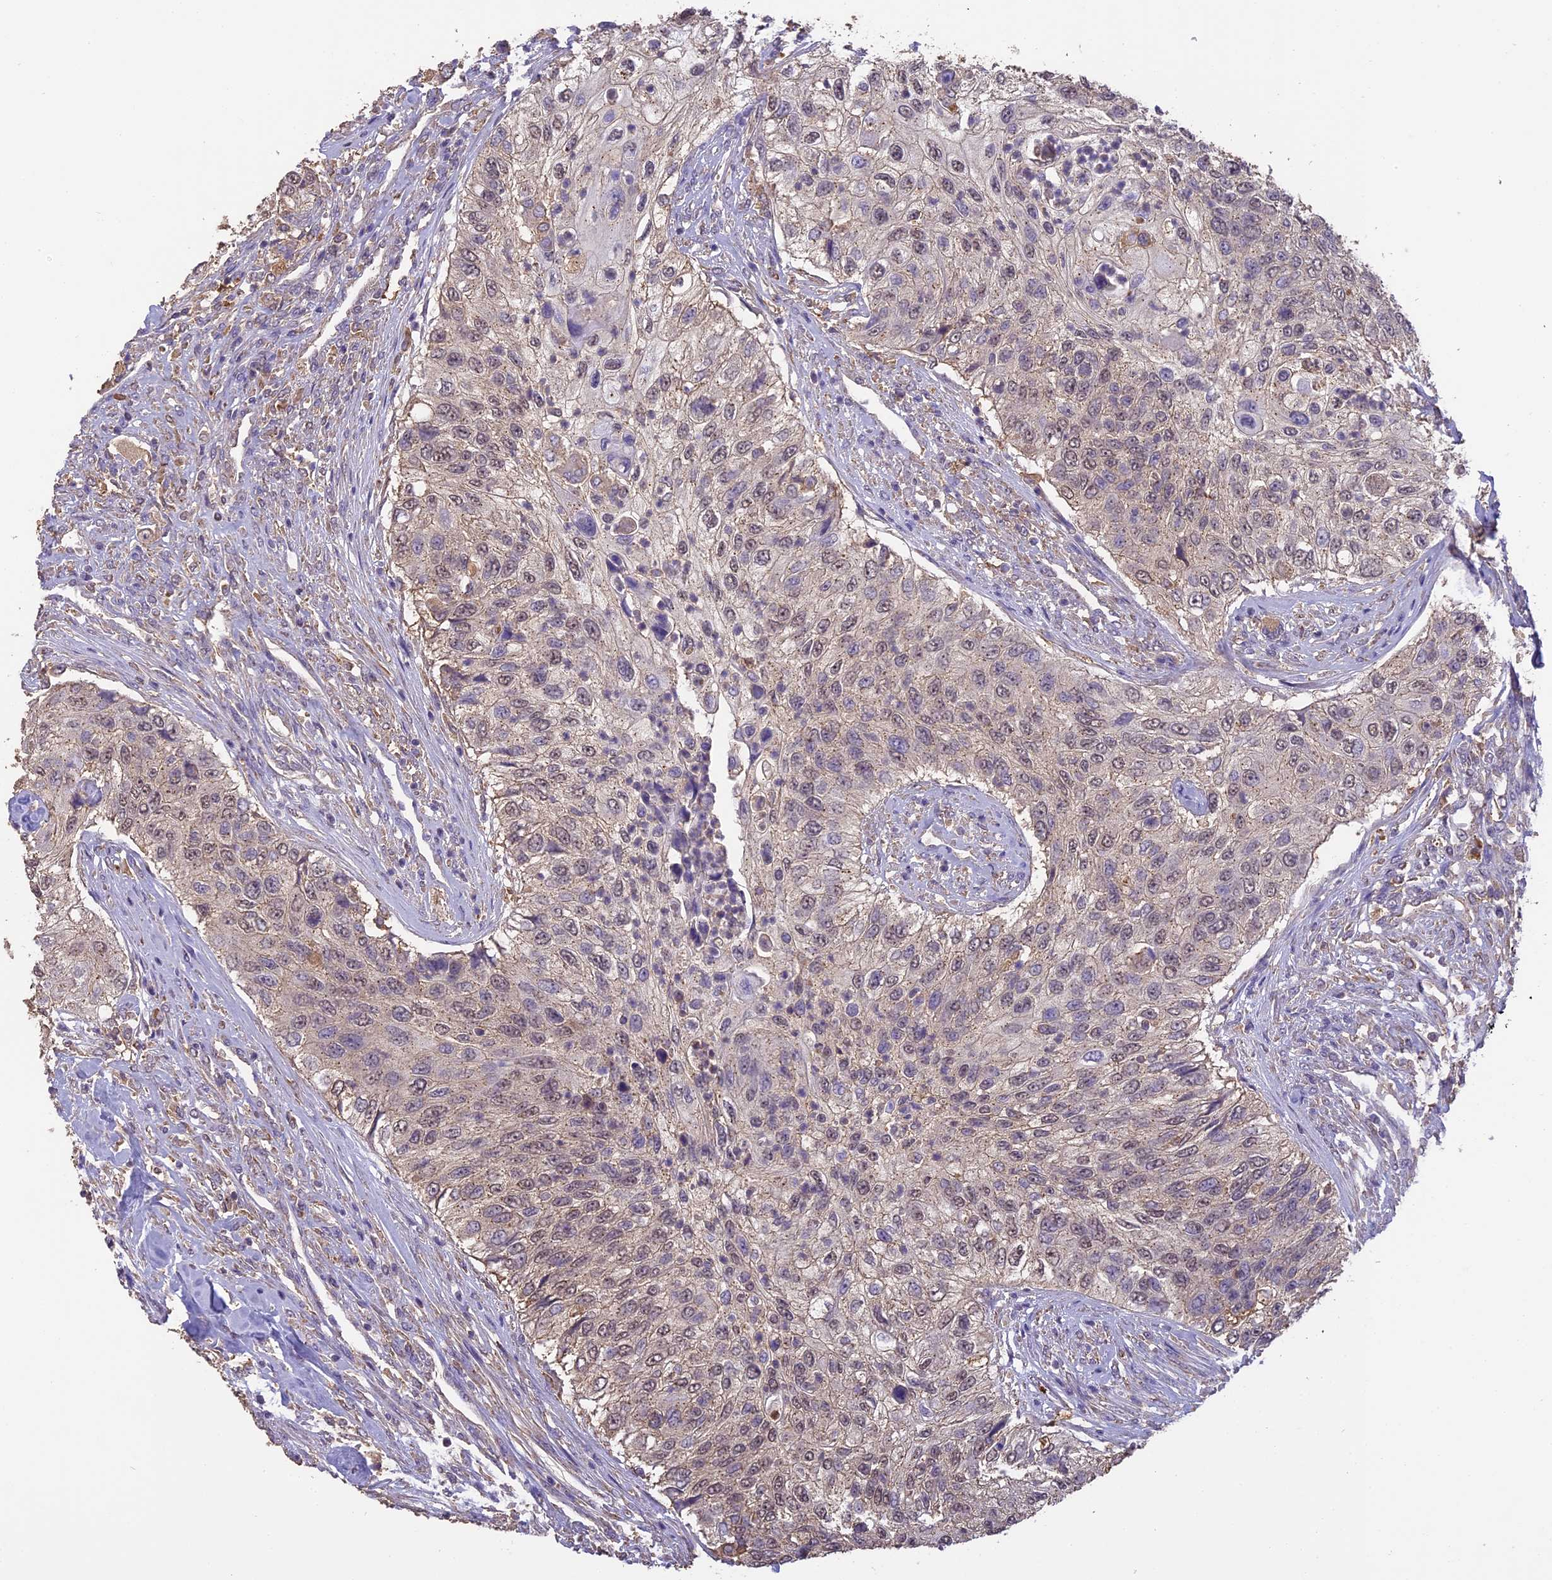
{"staining": {"intensity": "weak", "quantity": "25%-75%", "location": "nuclear"}, "tissue": "urothelial cancer", "cell_type": "Tumor cells", "image_type": "cancer", "snomed": [{"axis": "morphology", "description": "Urothelial carcinoma, High grade"}, {"axis": "topography", "description": "Urinary bladder"}], "caption": "Protein analysis of high-grade urothelial carcinoma tissue displays weak nuclear positivity in approximately 25%-75% of tumor cells. Nuclei are stained in blue.", "gene": "ARHGAP19", "patient": {"sex": "female", "age": 60}}